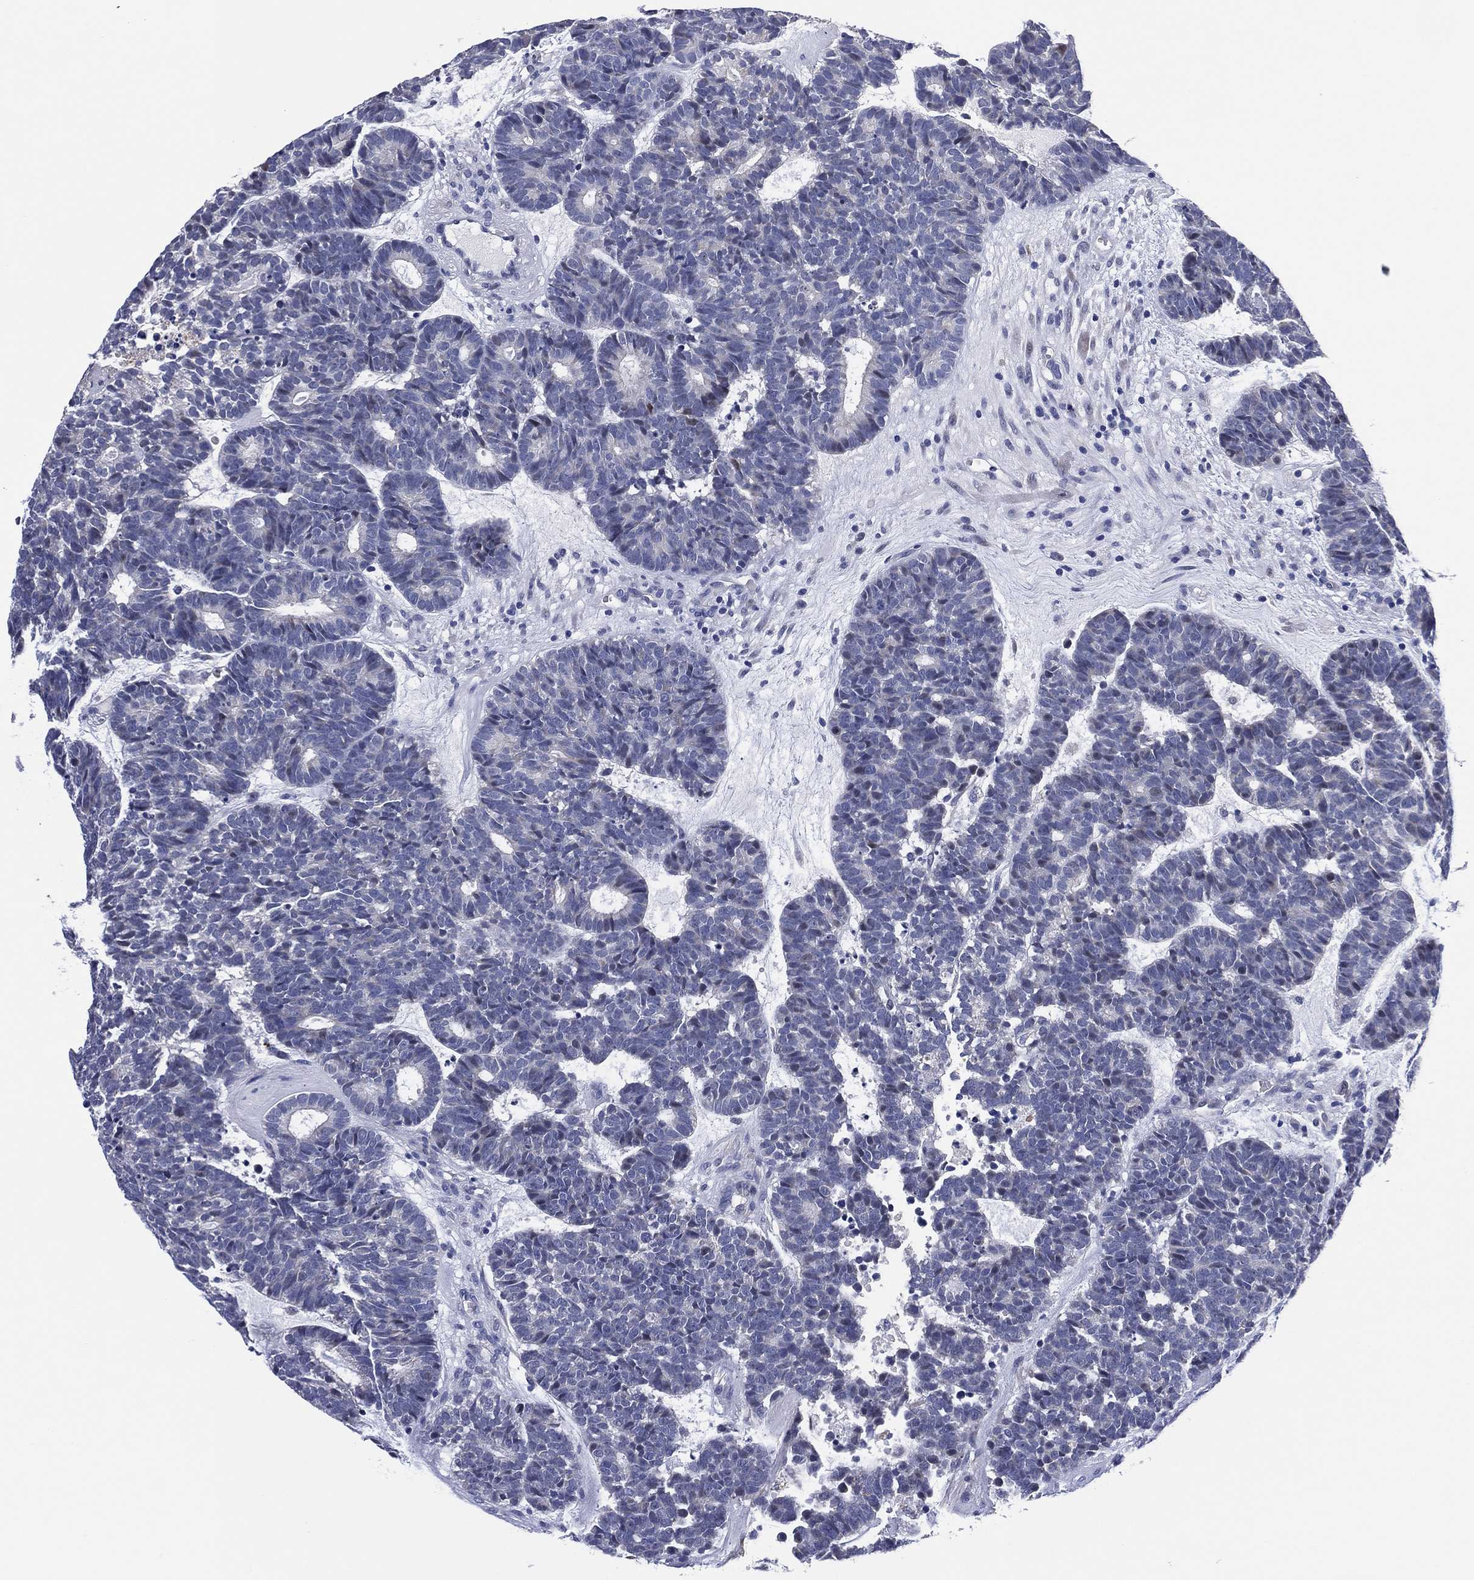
{"staining": {"intensity": "negative", "quantity": "none", "location": "none"}, "tissue": "head and neck cancer", "cell_type": "Tumor cells", "image_type": "cancer", "snomed": [{"axis": "morphology", "description": "Adenocarcinoma, NOS"}, {"axis": "topography", "description": "Head-Neck"}], "caption": "This is a image of IHC staining of head and neck cancer, which shows no staining in tumor cells.", "gene": "CLIP3", "patient": {"sex": "female", "age": 81}}